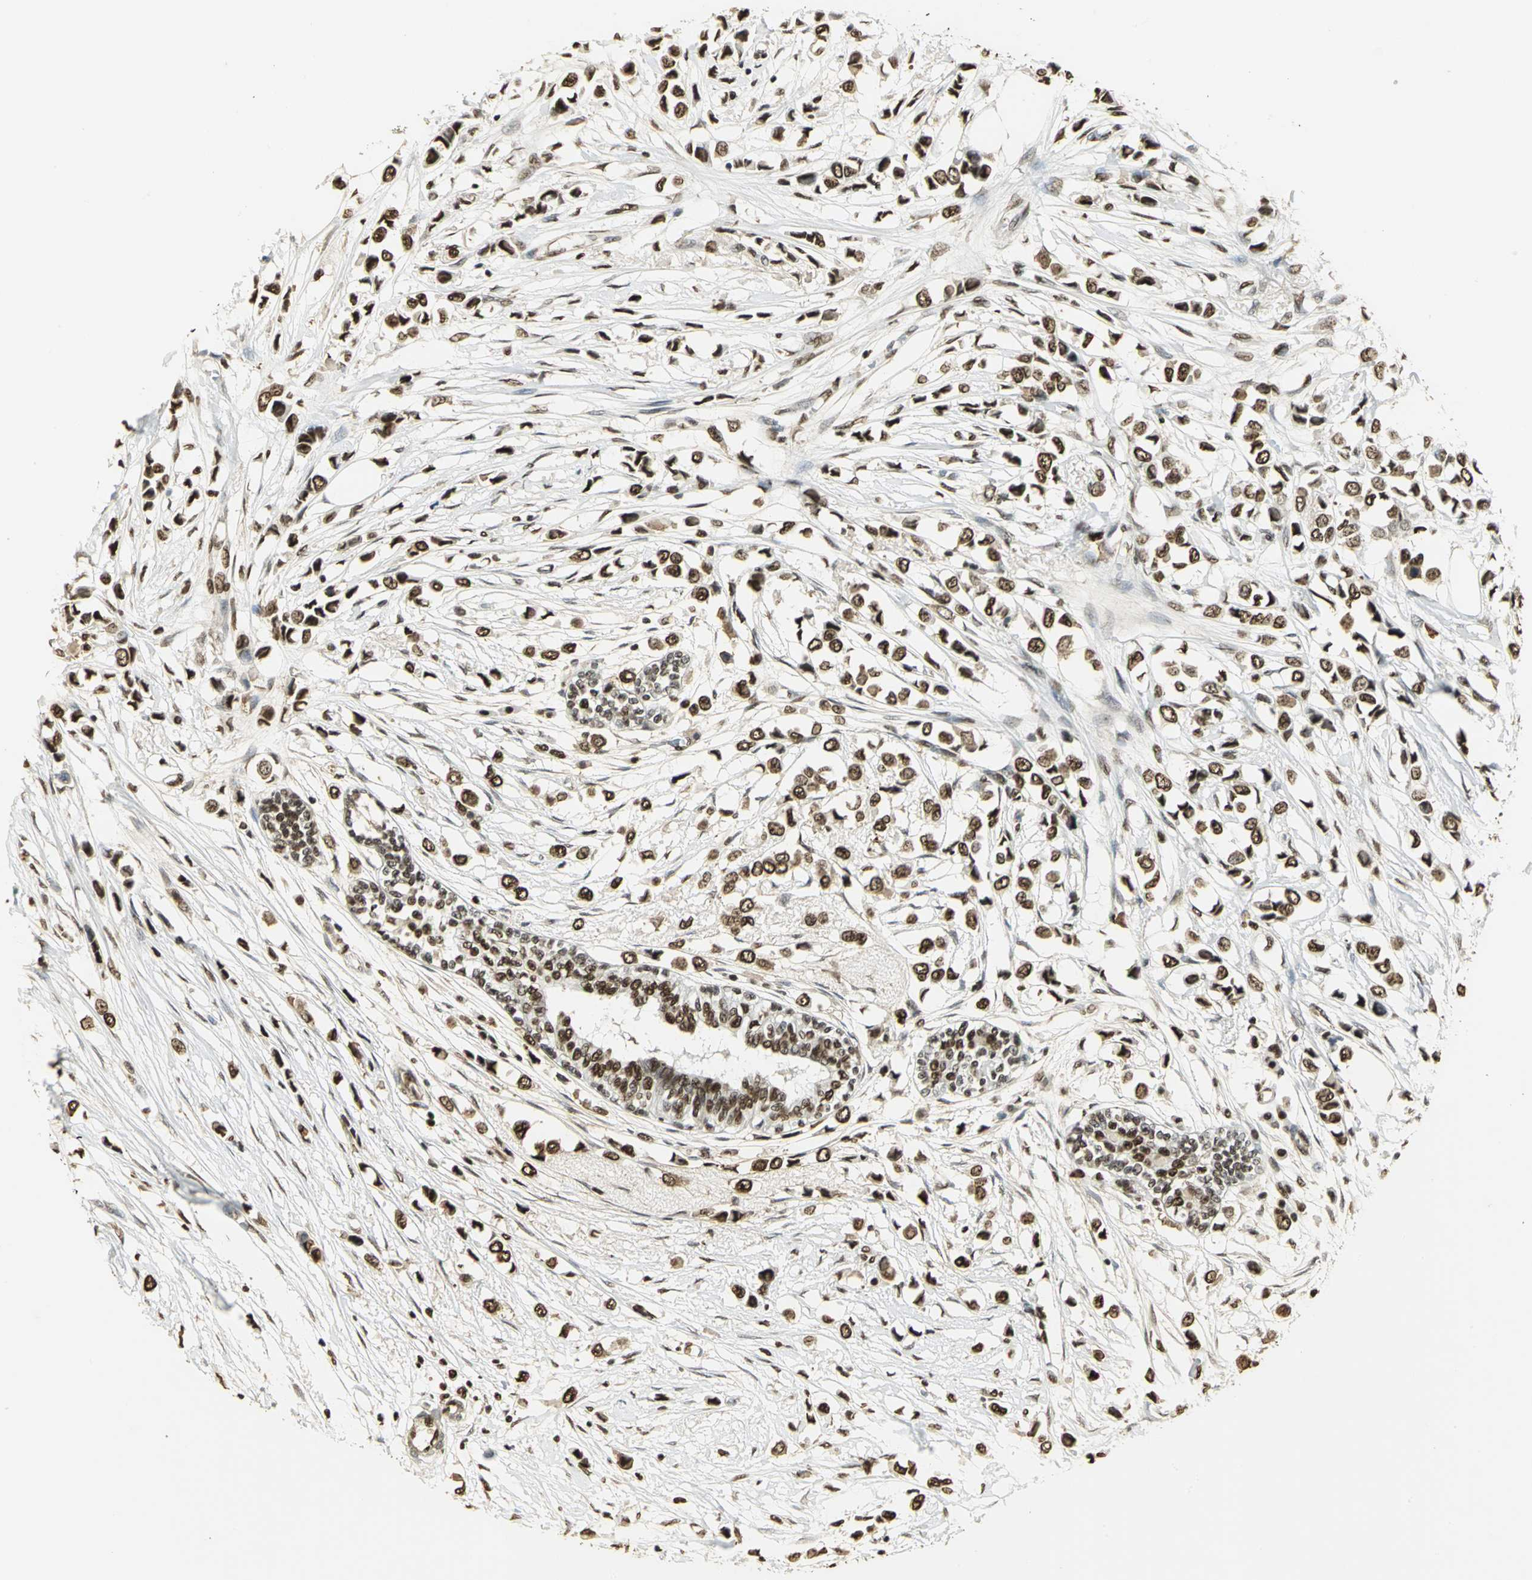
{"staining": {"intensity": "strong", "quantity": ">75%", "location": "cytoplasmic/membranous,nuclear"}, "tissue": "breast cancer", "cell_type": "Tumor cells", "image_type": "cancer", "snomed": [{"axis": "morphology", "description": "Lobular carcinoma"}, {"axis": "topography", "description": "Breast"}], "caption": "Strong cytoplasmic/membranous and nuclear staining for a protein is present in about >75% of tumor cells of breast cancer using immunohistochemistry.", "gene": "SET", "patient": {"sex": "female", "age": 51}}